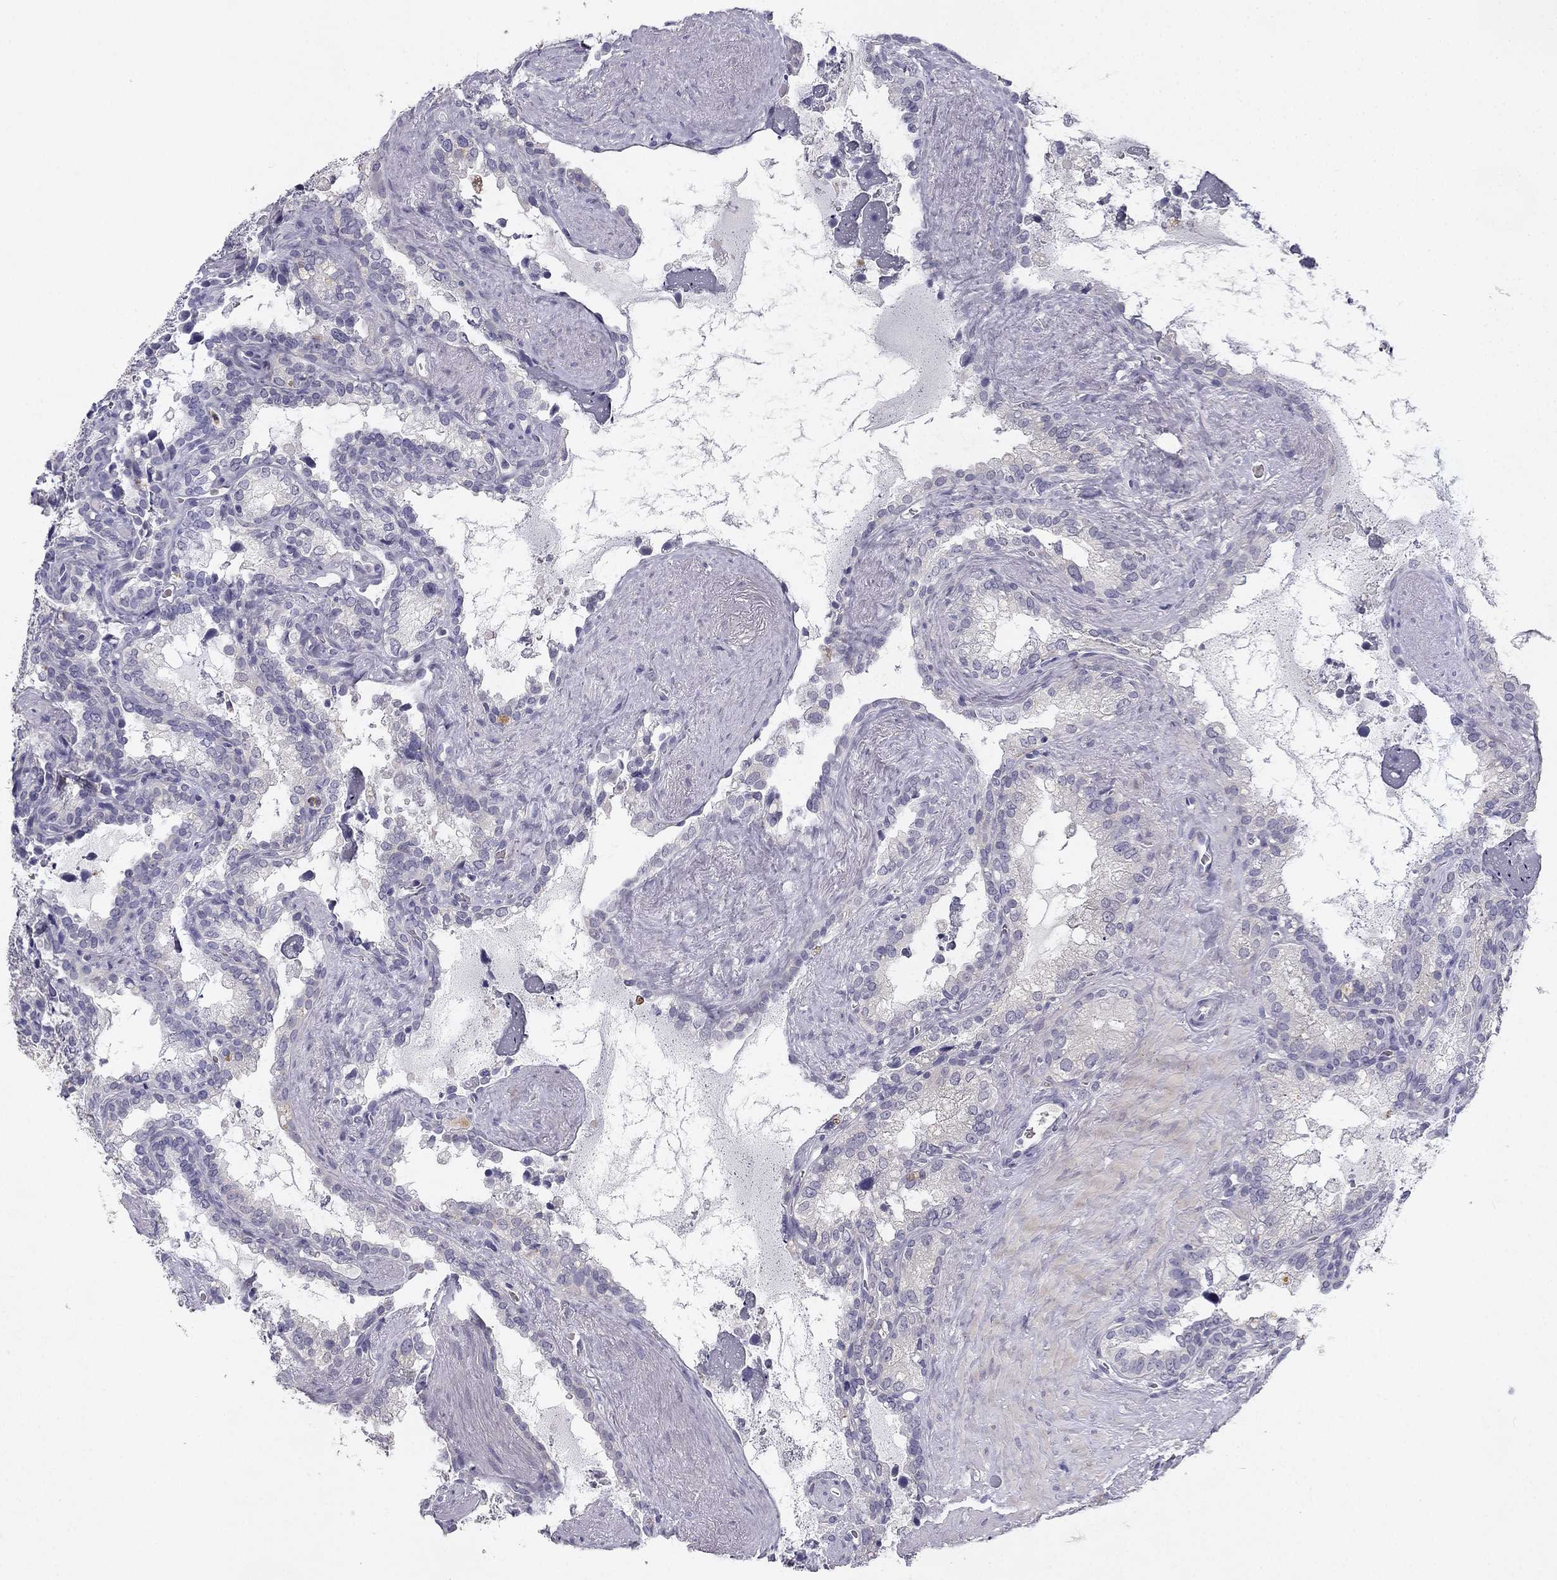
{"staining": {"intensity": "negative", "quantity": "none", "location": "none"}, "tissue": "seminal vesicle", "cell_type": "Glandular cells", "image_type": "normal", "snomed": [{"axis": "morphology", "description": "Normal tissue, NOS"}, {"axis": "topography", "description": "Seminal veicle"}], "caption": "DAB (3,3'-diaminobenzidine) immunohistochemical staining of normal human seminal vesicle reveals no significant positivity in glandular cells. Nuclei are stained in blue.", "gene": "SLC6A4", "patient": {"sex": "male", "age": 71}}